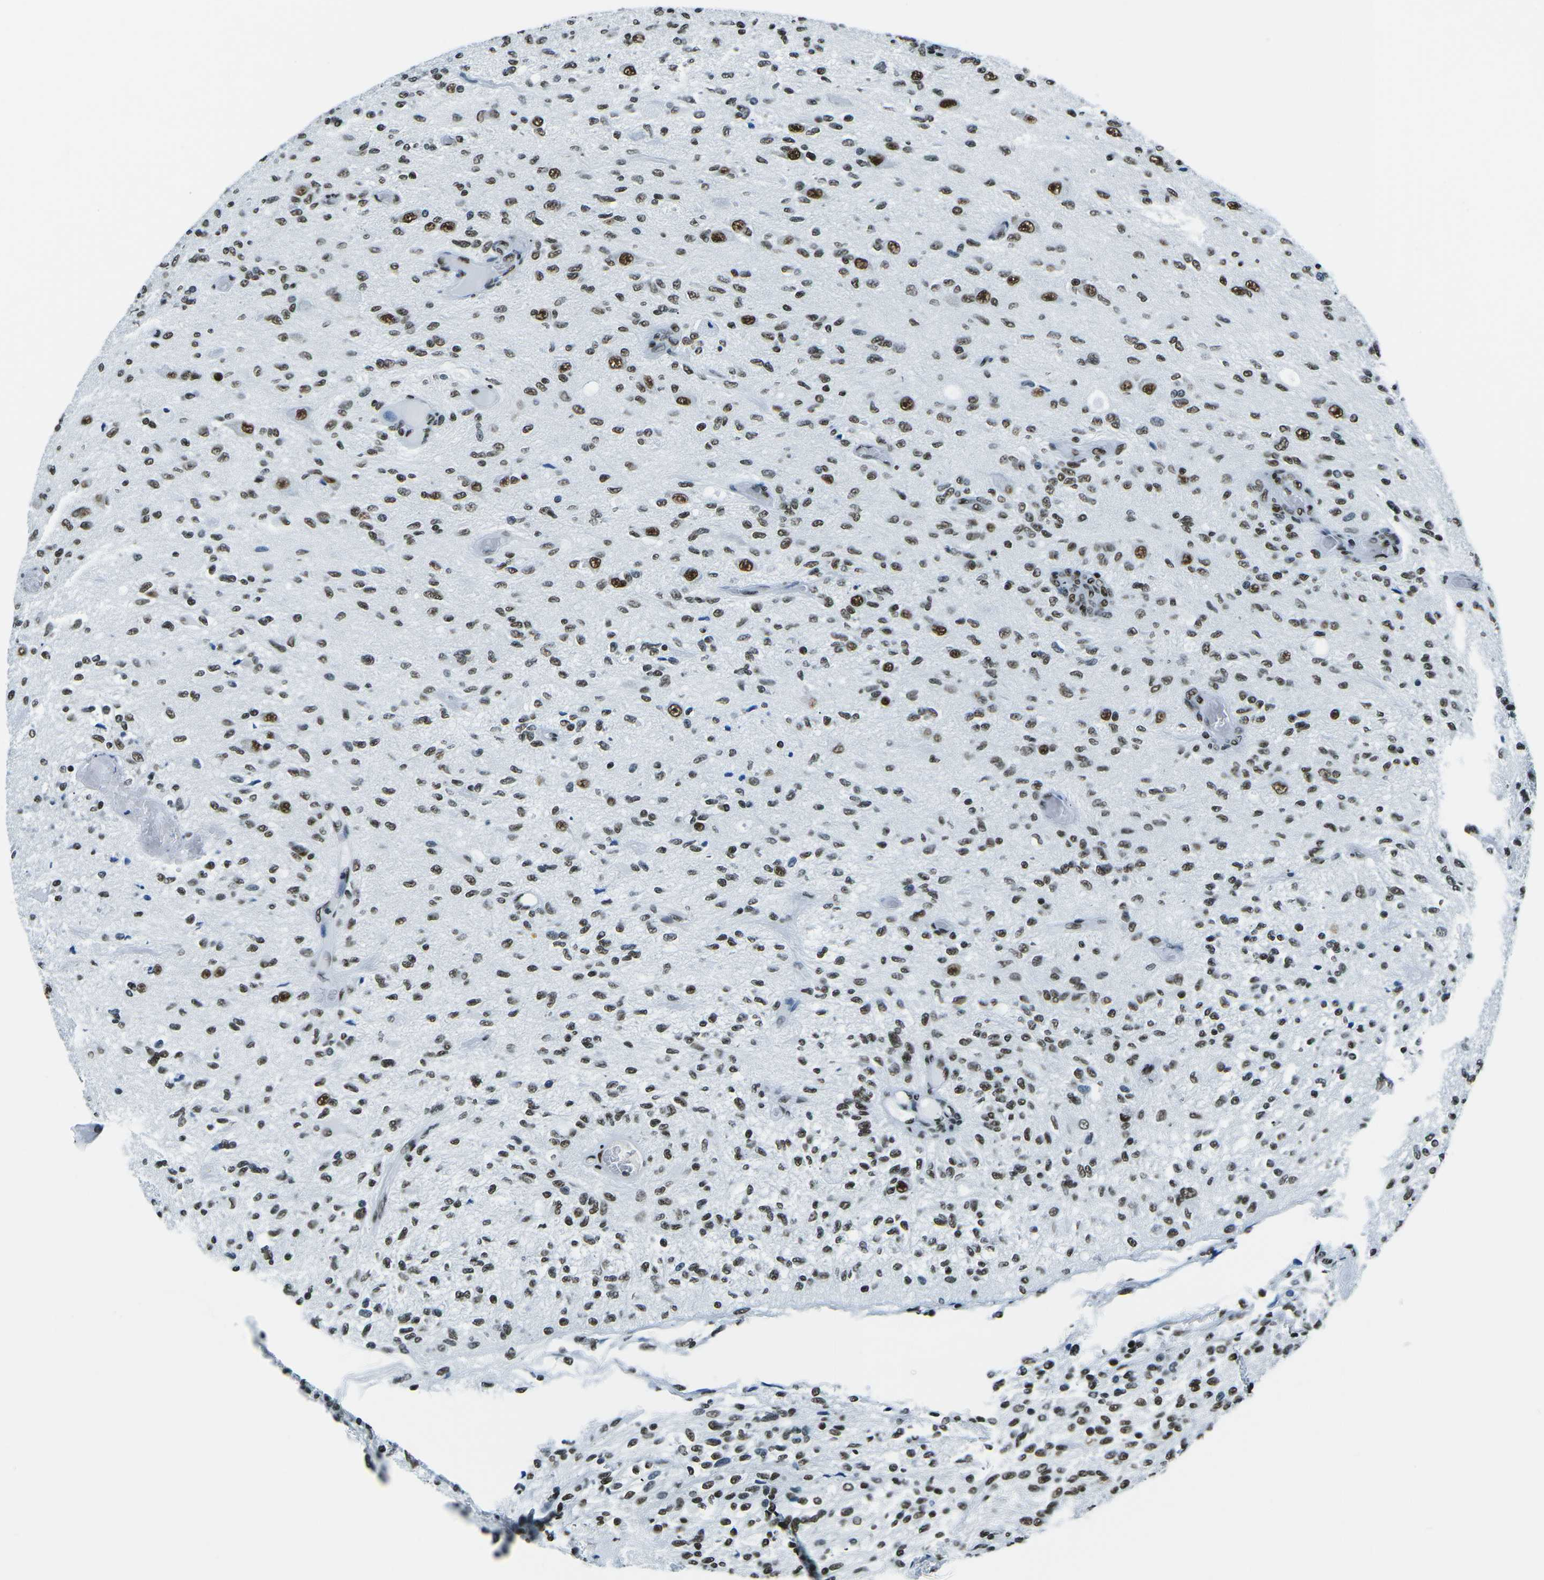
{"staining": {"intensity": "moderate", "quantity": ">75%", "location": "nuclear"}, "tissue": "glioma", "cell_type": "Tumor cells", "image_type": "cancer", "snomed": [{"axis": "morphology", "description": "Normal tissue, NOS"}, {"axis": "morphology", "description": "Glioma, malignant, High grade"}, {"axis": "topography", "description": "Cerebral cortex"}], "caption": "Immunohistochemistry photomicrograph of human malignant high-grade glioma stained for a protein (brown), which shows medium levels of moderate nuclear positivity in approximately >75% of tumor cells.", "gene": "HNRNPL", "patient": {"sex": "male", "age": 77}}